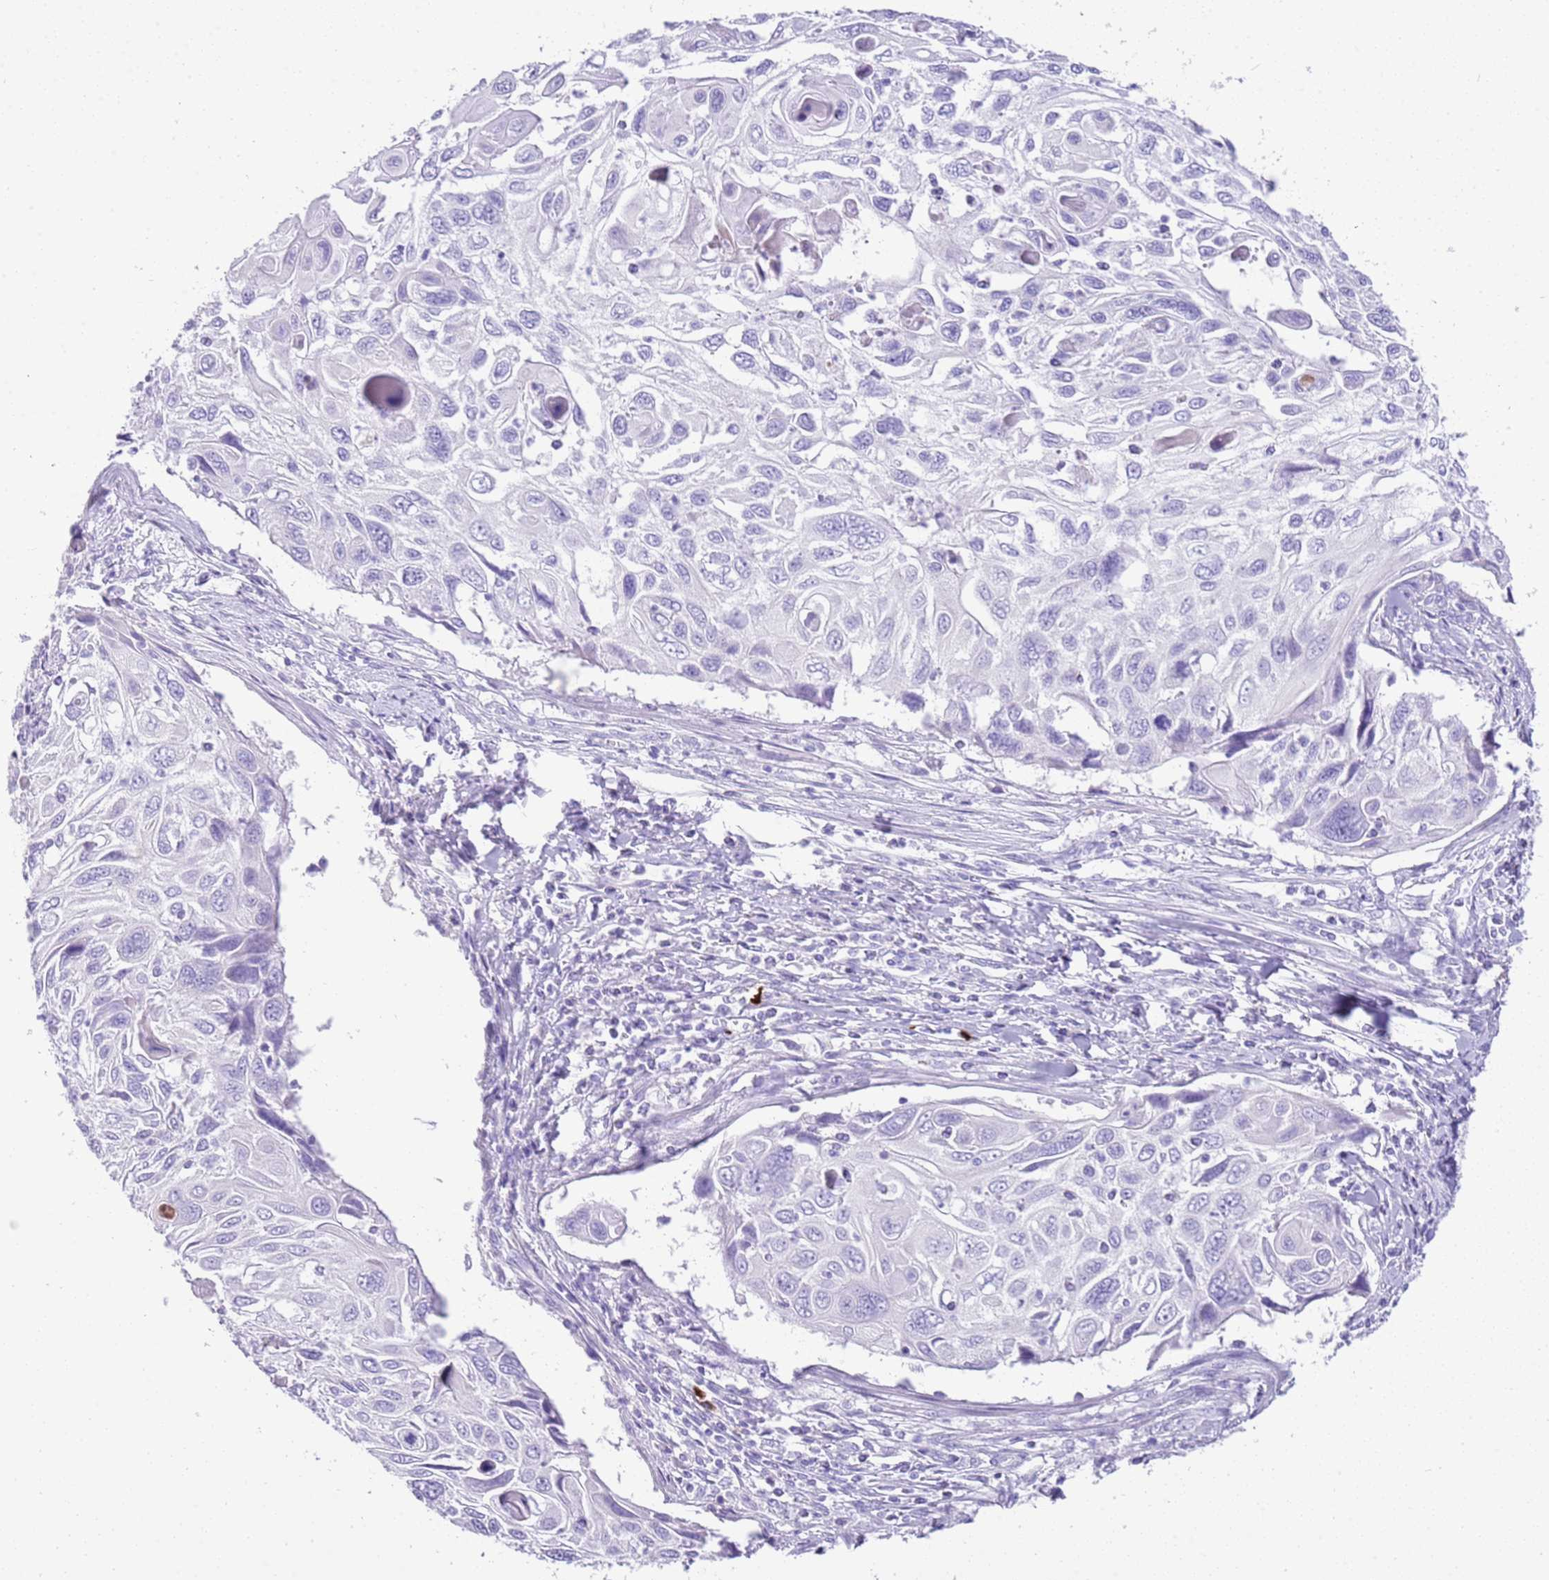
{"staining": {"intensity": "negative", "quantity": "none", "location": "none"}, "tissue": "cervical cancer", "cell_type": "Tumor cells", "image_type": "cancer", "snomed": [{"axis": "morphology", "description": "Squamous cell carcinoma, NOS"}, {"axis": "topography", "description": "Cervix"}], "caption": "The histopathology image exhibits no staining of tumor cells in cervical cancer (squamous cell carcinoma).", "gene": "IGKV3D-11", "patient": {"sex": "female", "age": 70}}